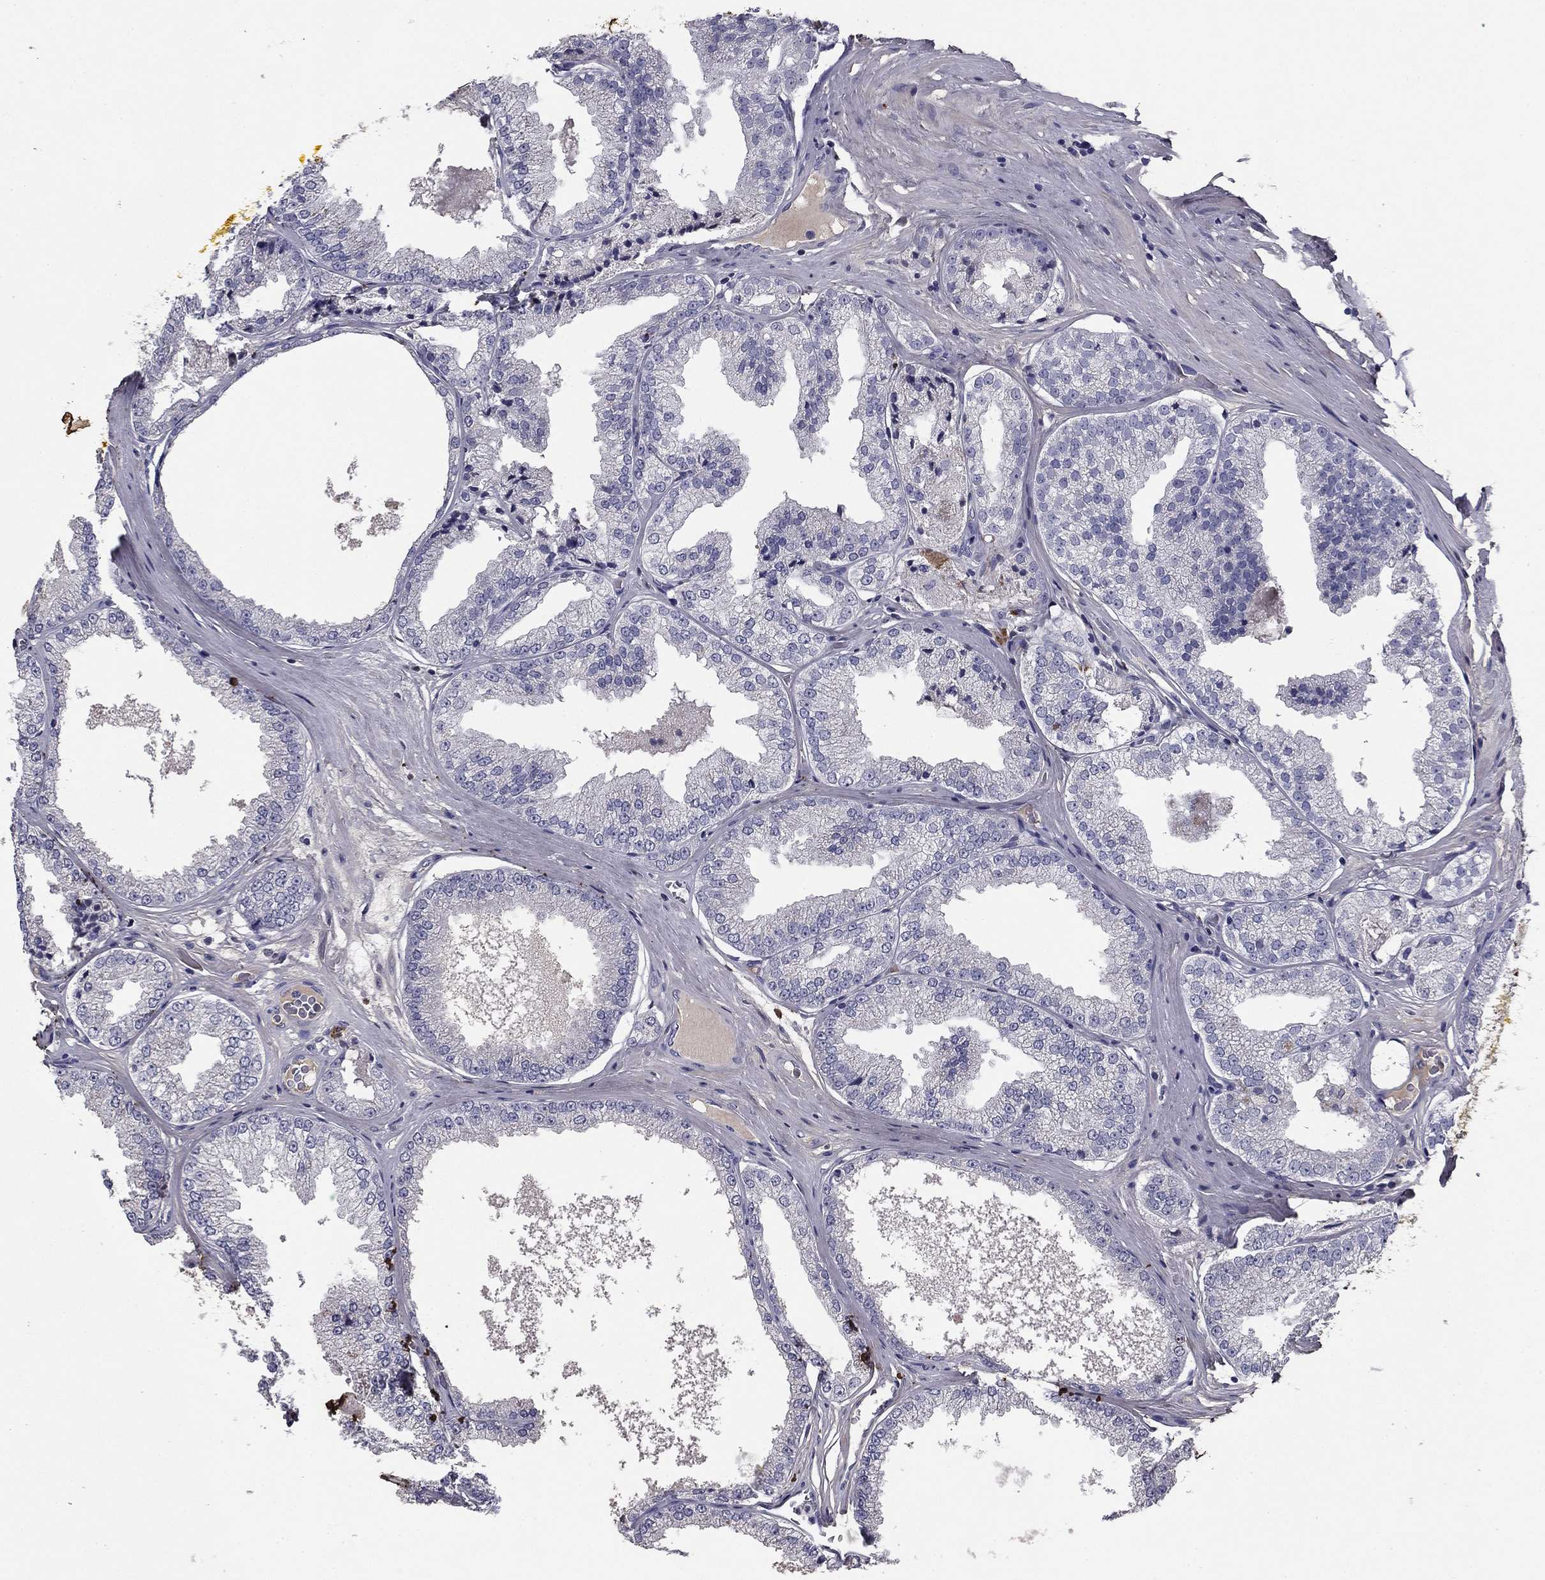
{"staining": {"intensity": "negative", "quantity": "none", "location": "none"}, "tissue": "prostate cancer", "cell_type": "Tumor cells", "image_type": "cancer", "snomed": [{"axis": "morphology", "description": "Adenocarcinoma, Low grade"}, {"axis": "topography", "description": "Prostate"}], "caption": "A photomicrograph of human prostate cancer is negative for staining in tumor cells.", "gene": "COL2A1", "patient": {"sex": "male", "age": 68}}